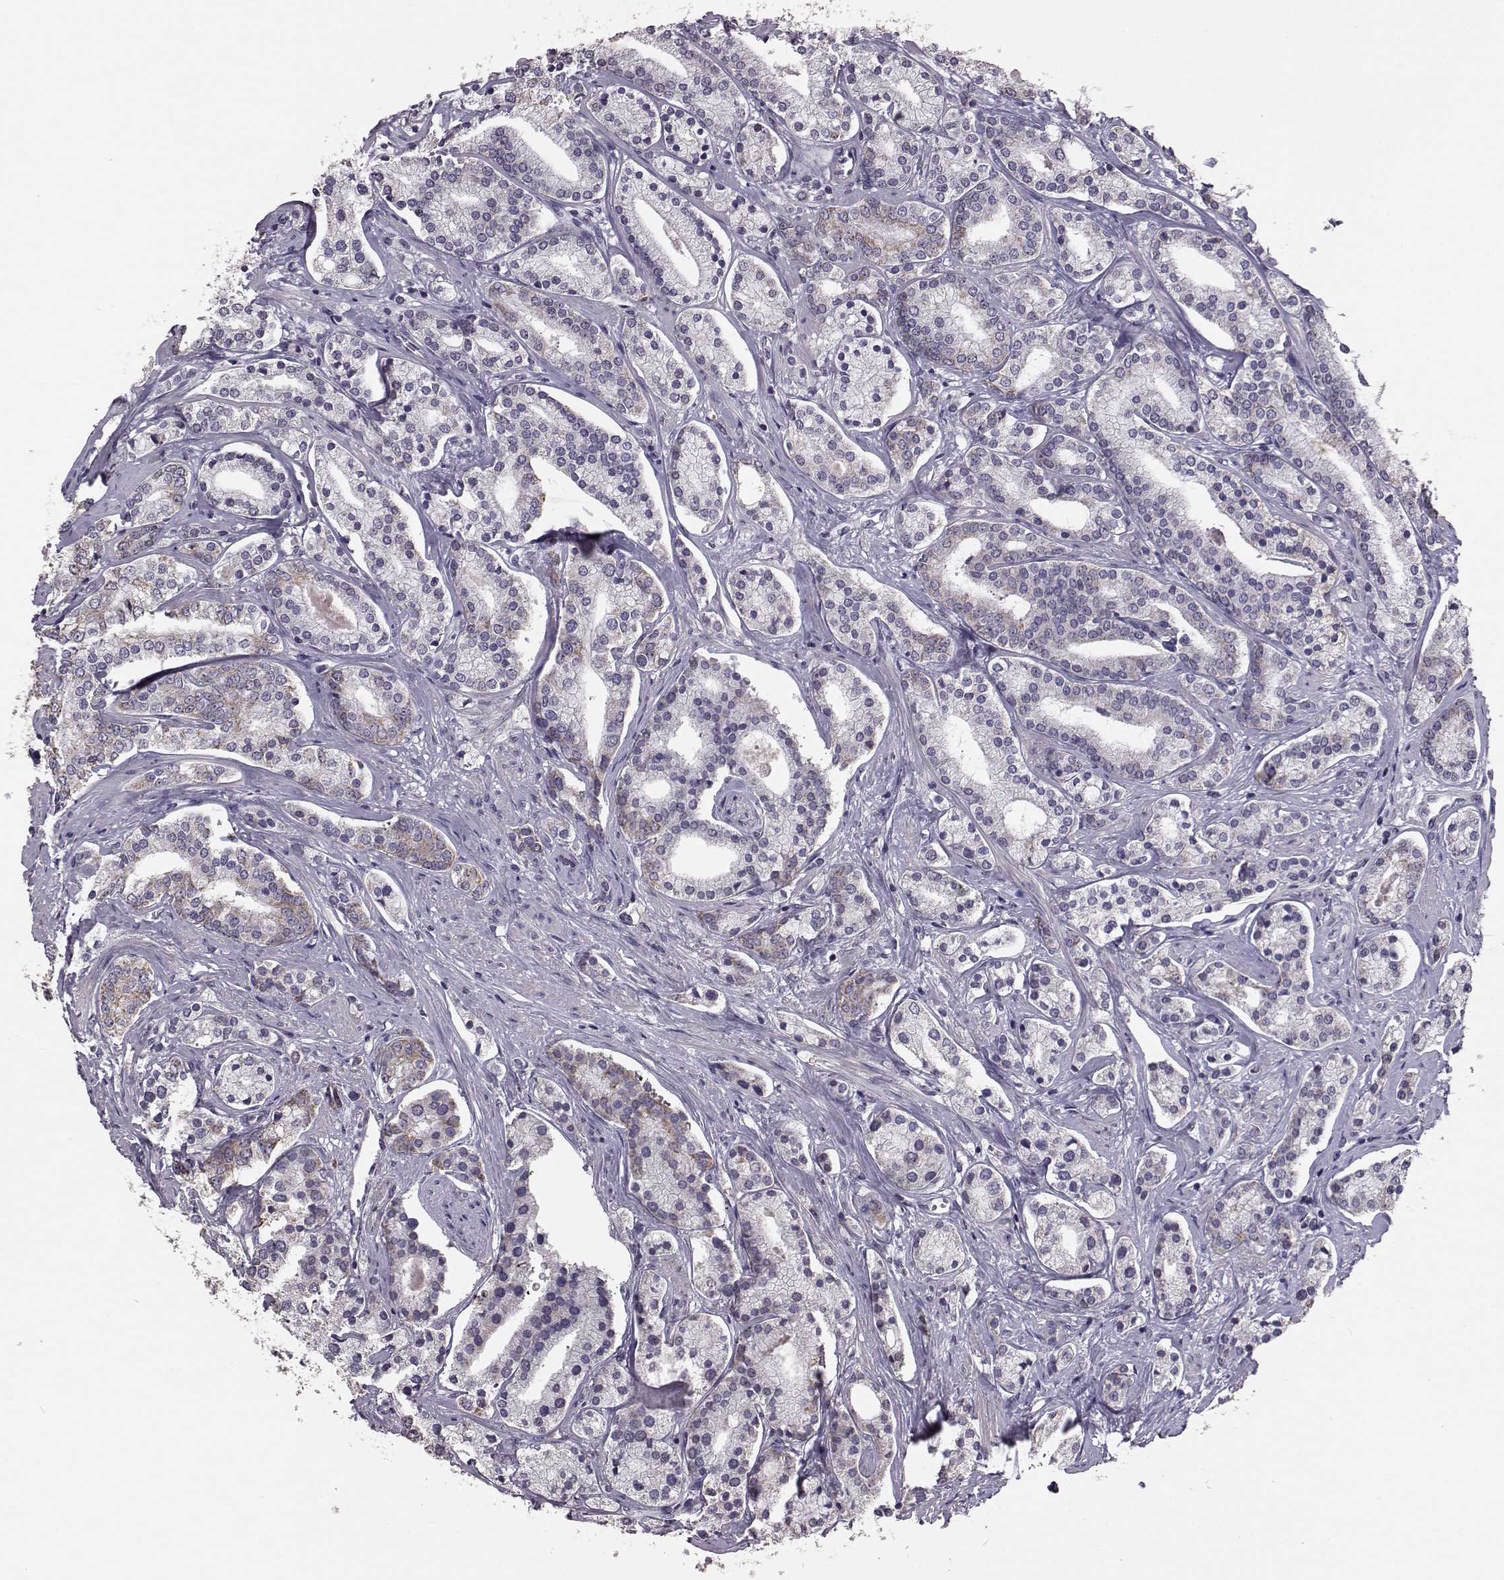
{"staining": {"intensity": "weak", "quantity": "<25%", "location": "cytoplasmic/membranous"}, "tissue": "prostate cancer", "cell_type": "Tumor cells", "image_type": "cancer", "snomed": [{"axis": "morphology", "description": "Adenocarcinoma, High grade"}, {"axis": "topography", "description": "Prostate"}], "caption": "There is no significant positivity in tumor cells of prostate cancer. (Stains: DAB (3,3'-diaminobenzidine) immunohistochemistry with hematoxylin counter stain, Microscopy: brightfield microscopy at high magnification).", "gene": "ALDH3A1", "patient": {"sex": "male", "age": 58}}